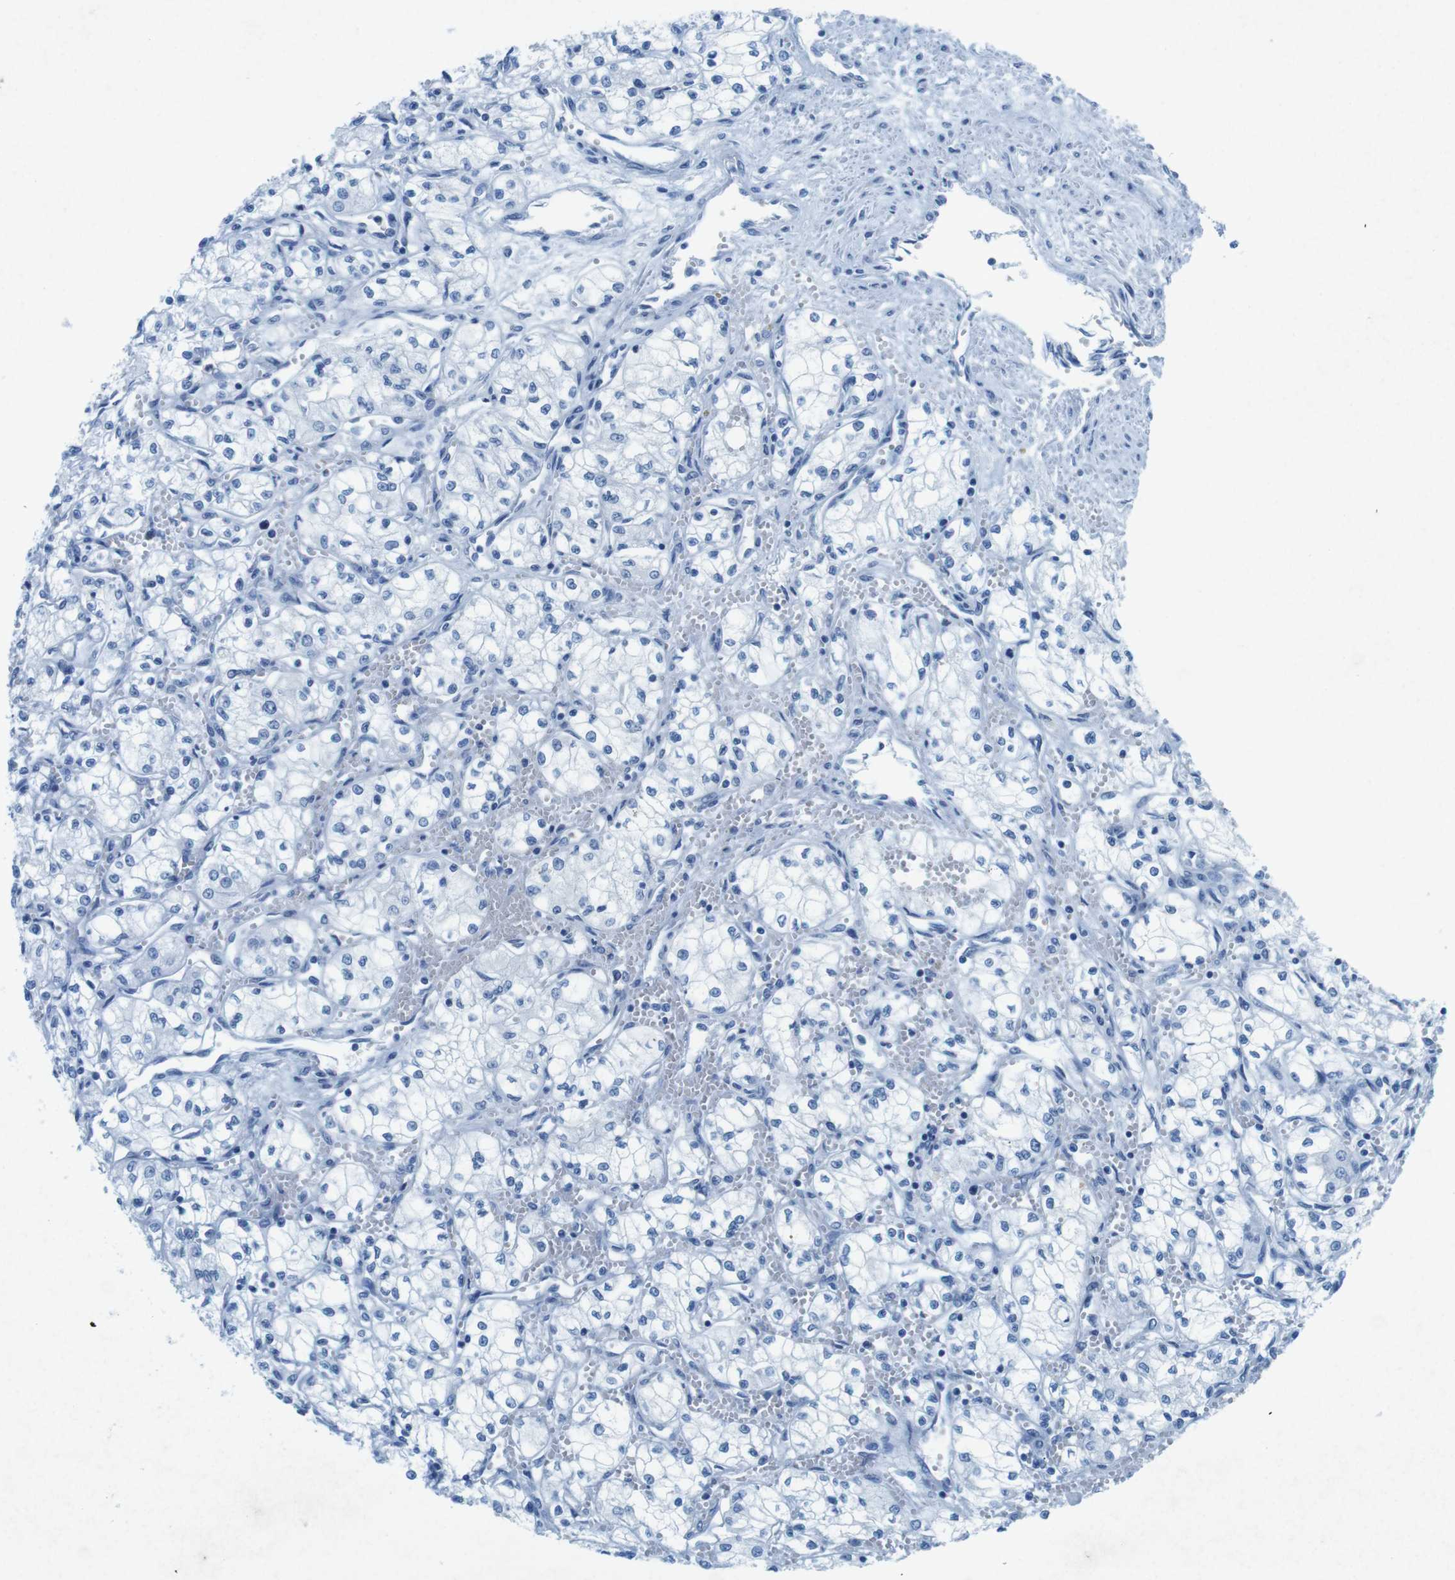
{"staining": {"intensity": "negative", "quantity": "none", "location": "none"}, "tissue": "renal cancer", "cell_type": "Tumor cells", "image_type": "cancer", "snomed": [{"axis": "morphology", "description": "Normal tissue, NOS"}, {"axis": "morphology", "description": "Adenocarcinoma, NOS"}, {"axis": "topography", "description": "Kidney"}], "caption": "Tumor cells show no significant expression in adenocarcinoma (renal). Nuclei are stained in blue.", "gene": "CTAG1B", "patient": {"sex": "male", "age": 59}}